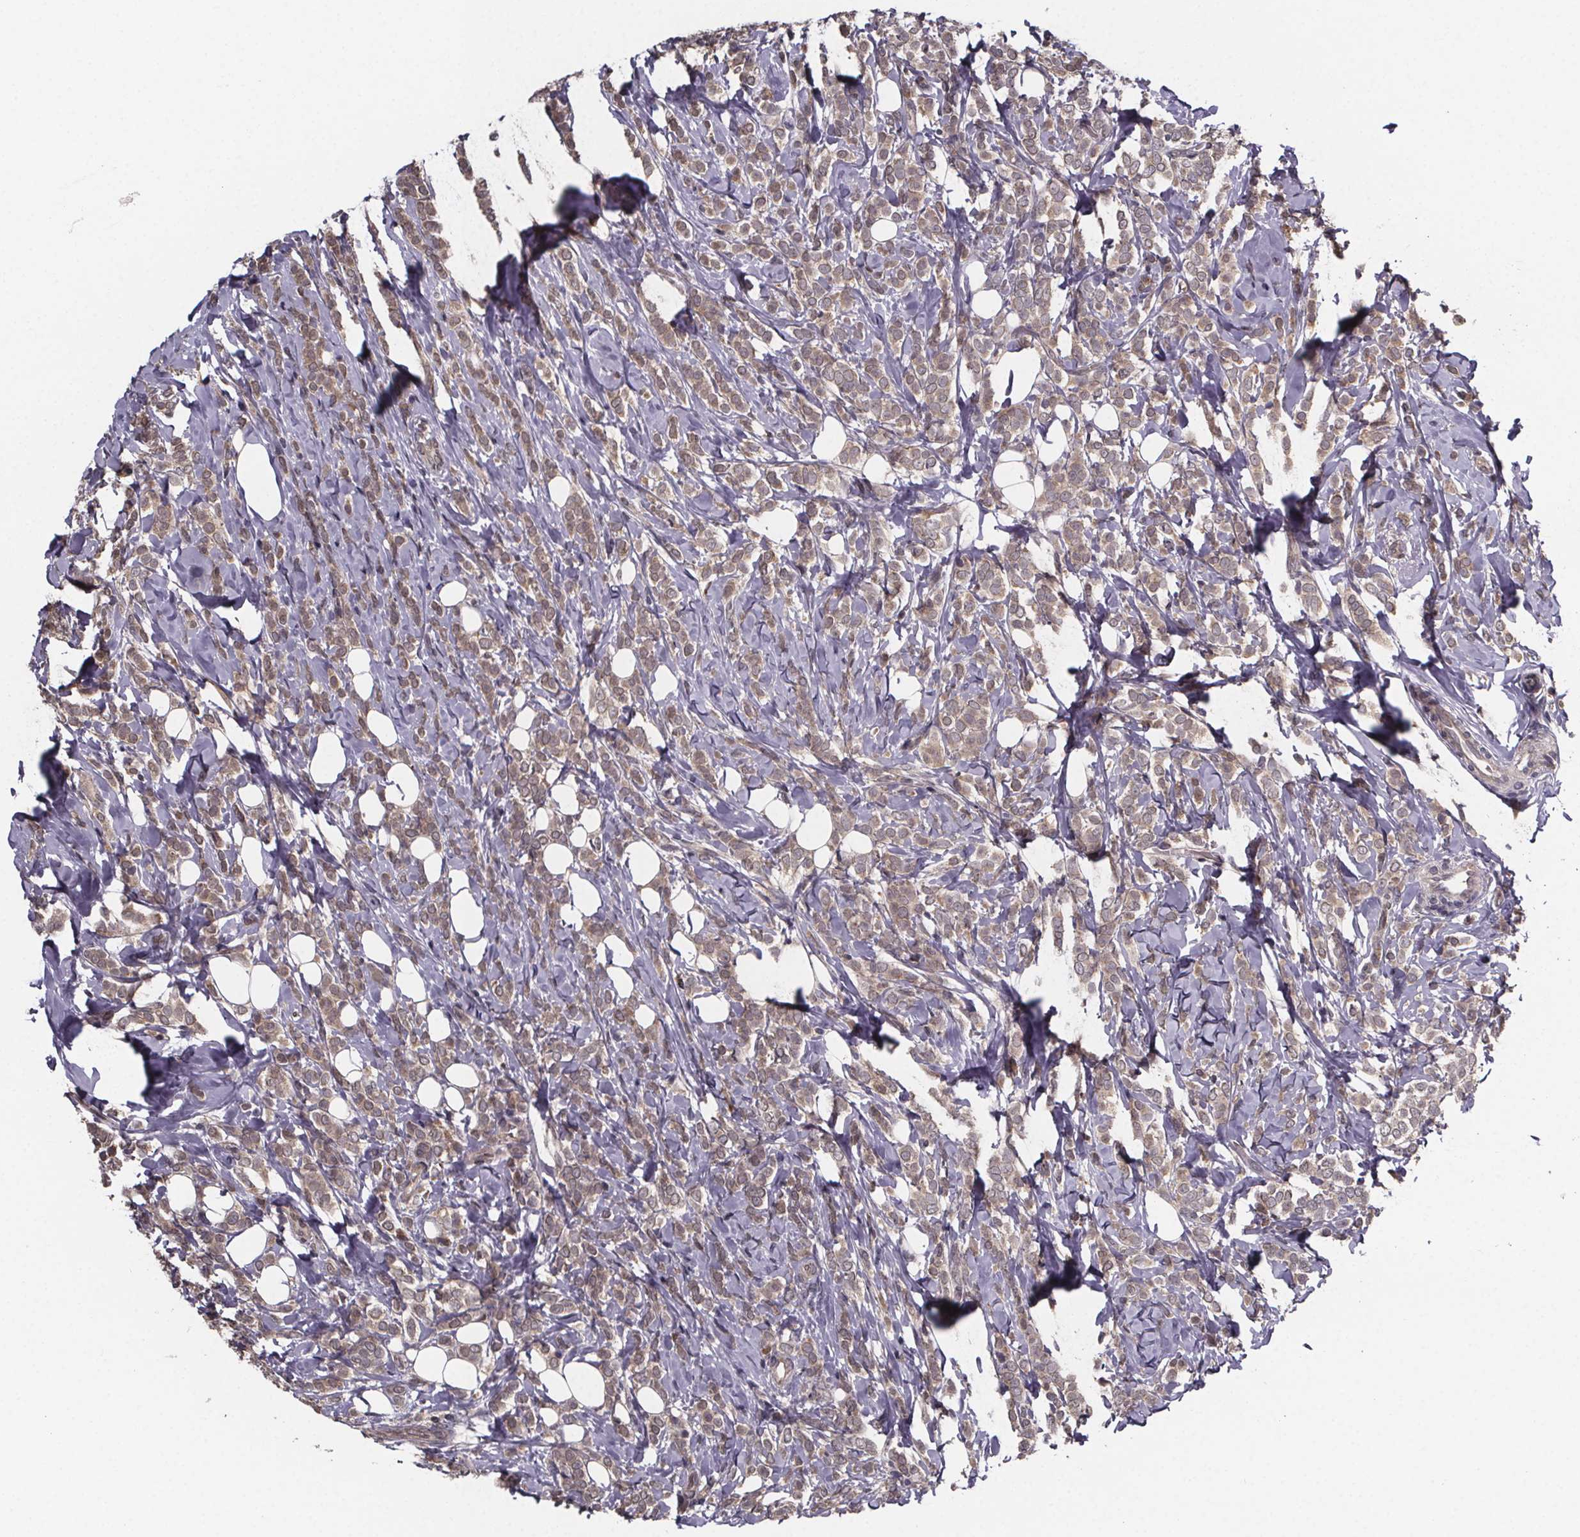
{"staining": {"intensity": "weak", "quantity": ">75%", "location": "cytoplasmic/membranous"}, "tissue": "breast cancer", "cell_type": "Tumor cells", "image_type": "cancer", "snomed": [{"axis": "morphology", "description": "Lobular carcinoma"}, {"axis": "topography", "description": "Breast"}], "caption": "About >75% of tumor cells in breast cancer display weak cytoplasmic/membranous protein expression as visualized by brown immunohistochemical staining.", "gene": "SAT1", "patient": {"sex": "female", "age": 49}}